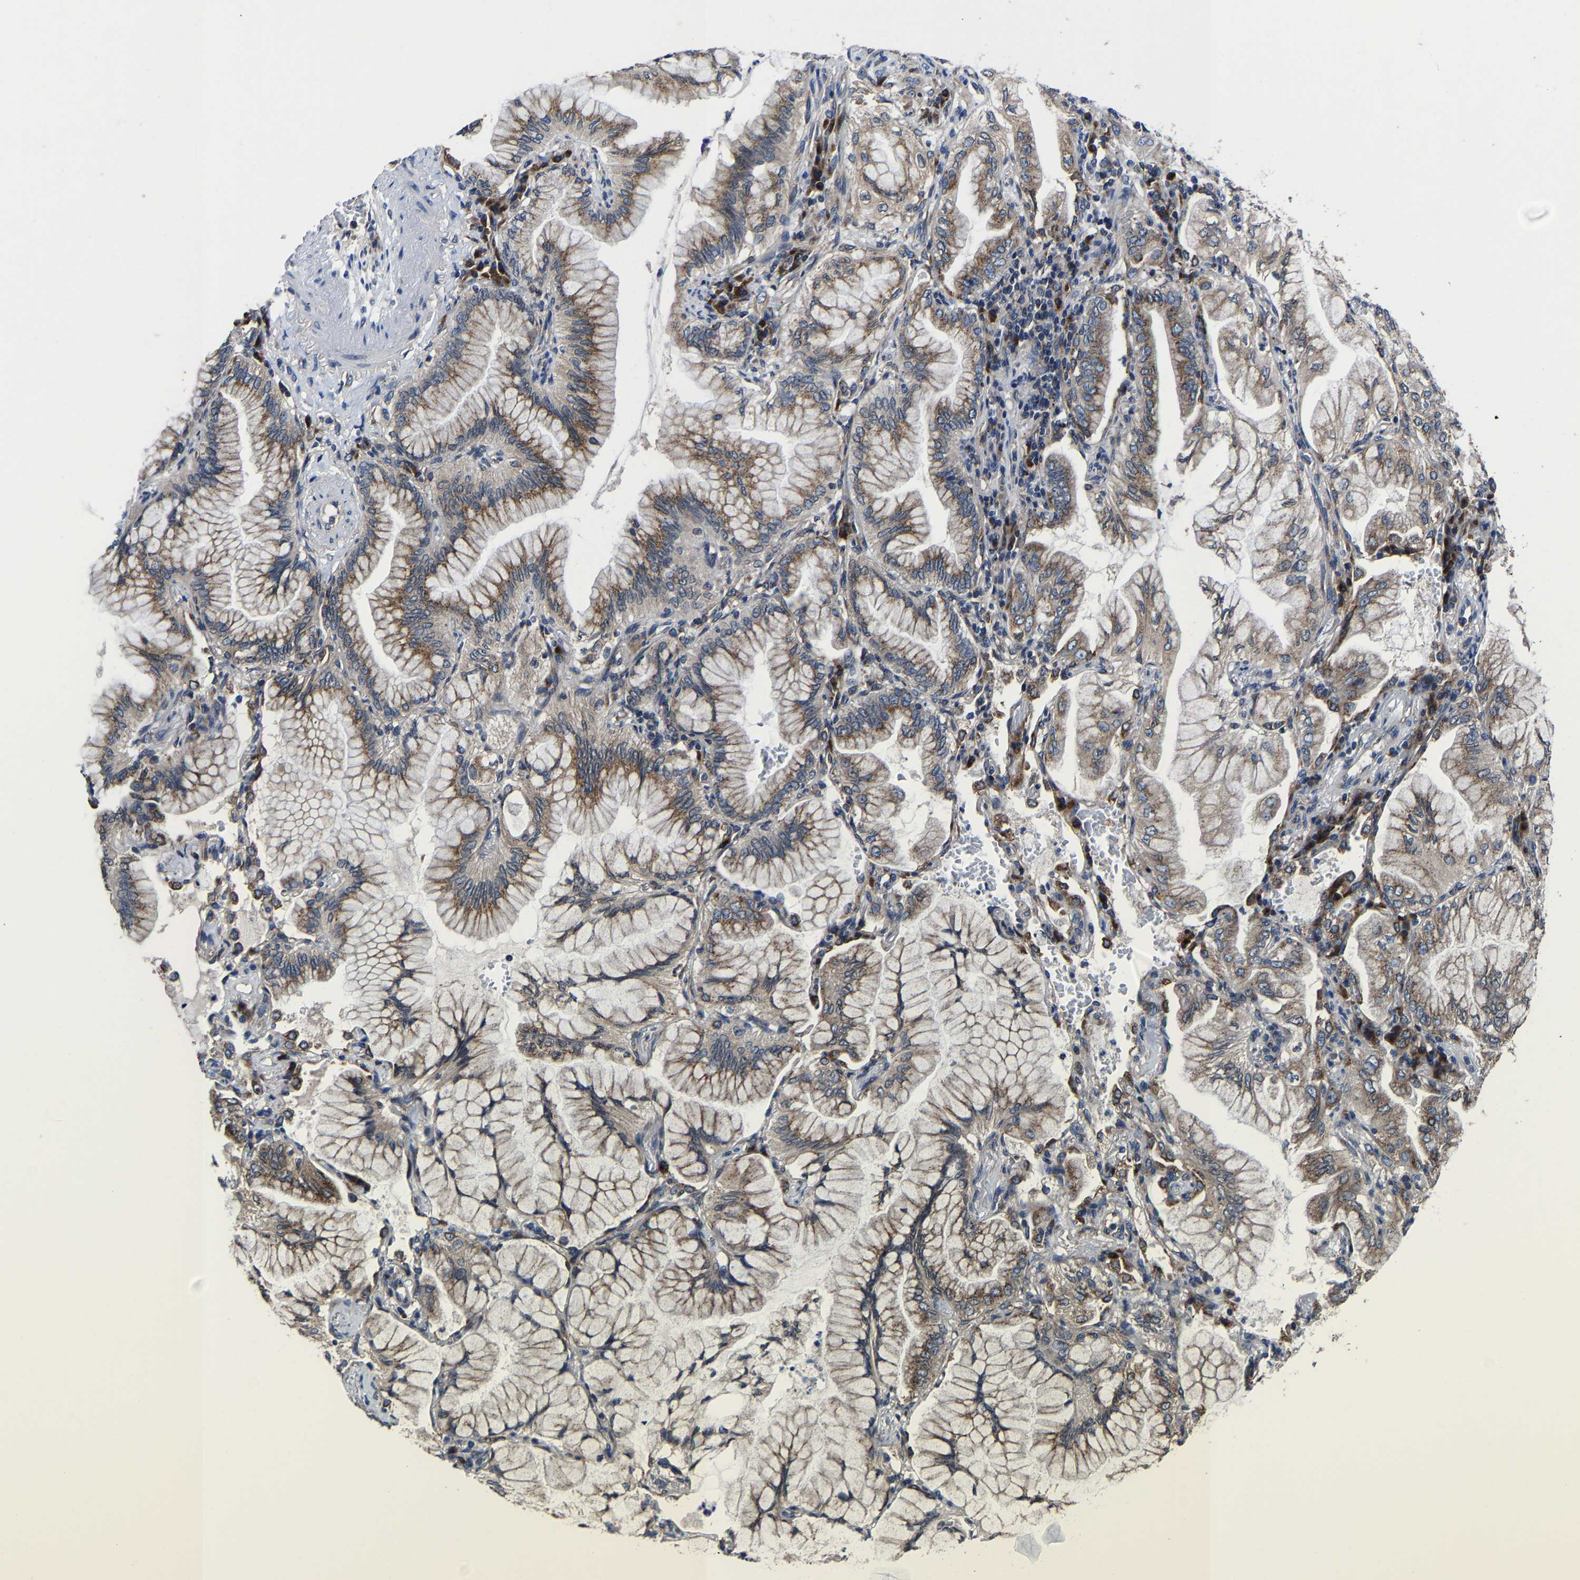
{"staining": {"intensity": "moderate", "quantity": ">75%", "location": "cytoplasmic/membranous"}, "tissue": "lung cancer", "cell_type": "Tumor cells", "image_type": "cancer", "snomed": [{"axis": "morphology", "description": "Adenocarcinoma, NOS"}, {"axis": "topography", "description": "Lung"}], "caption": "Immunohistochemistry (IHC) photomicrograph of human lung cancer (adenocarcinoma) stained for a protein (brown), which exhibits medium levels of moderate cytoplasmic/membranous expression in approximately >75% of tumor cells.", "gene": "EBAG9", "patient": {"sex": "female", "age": 70}}